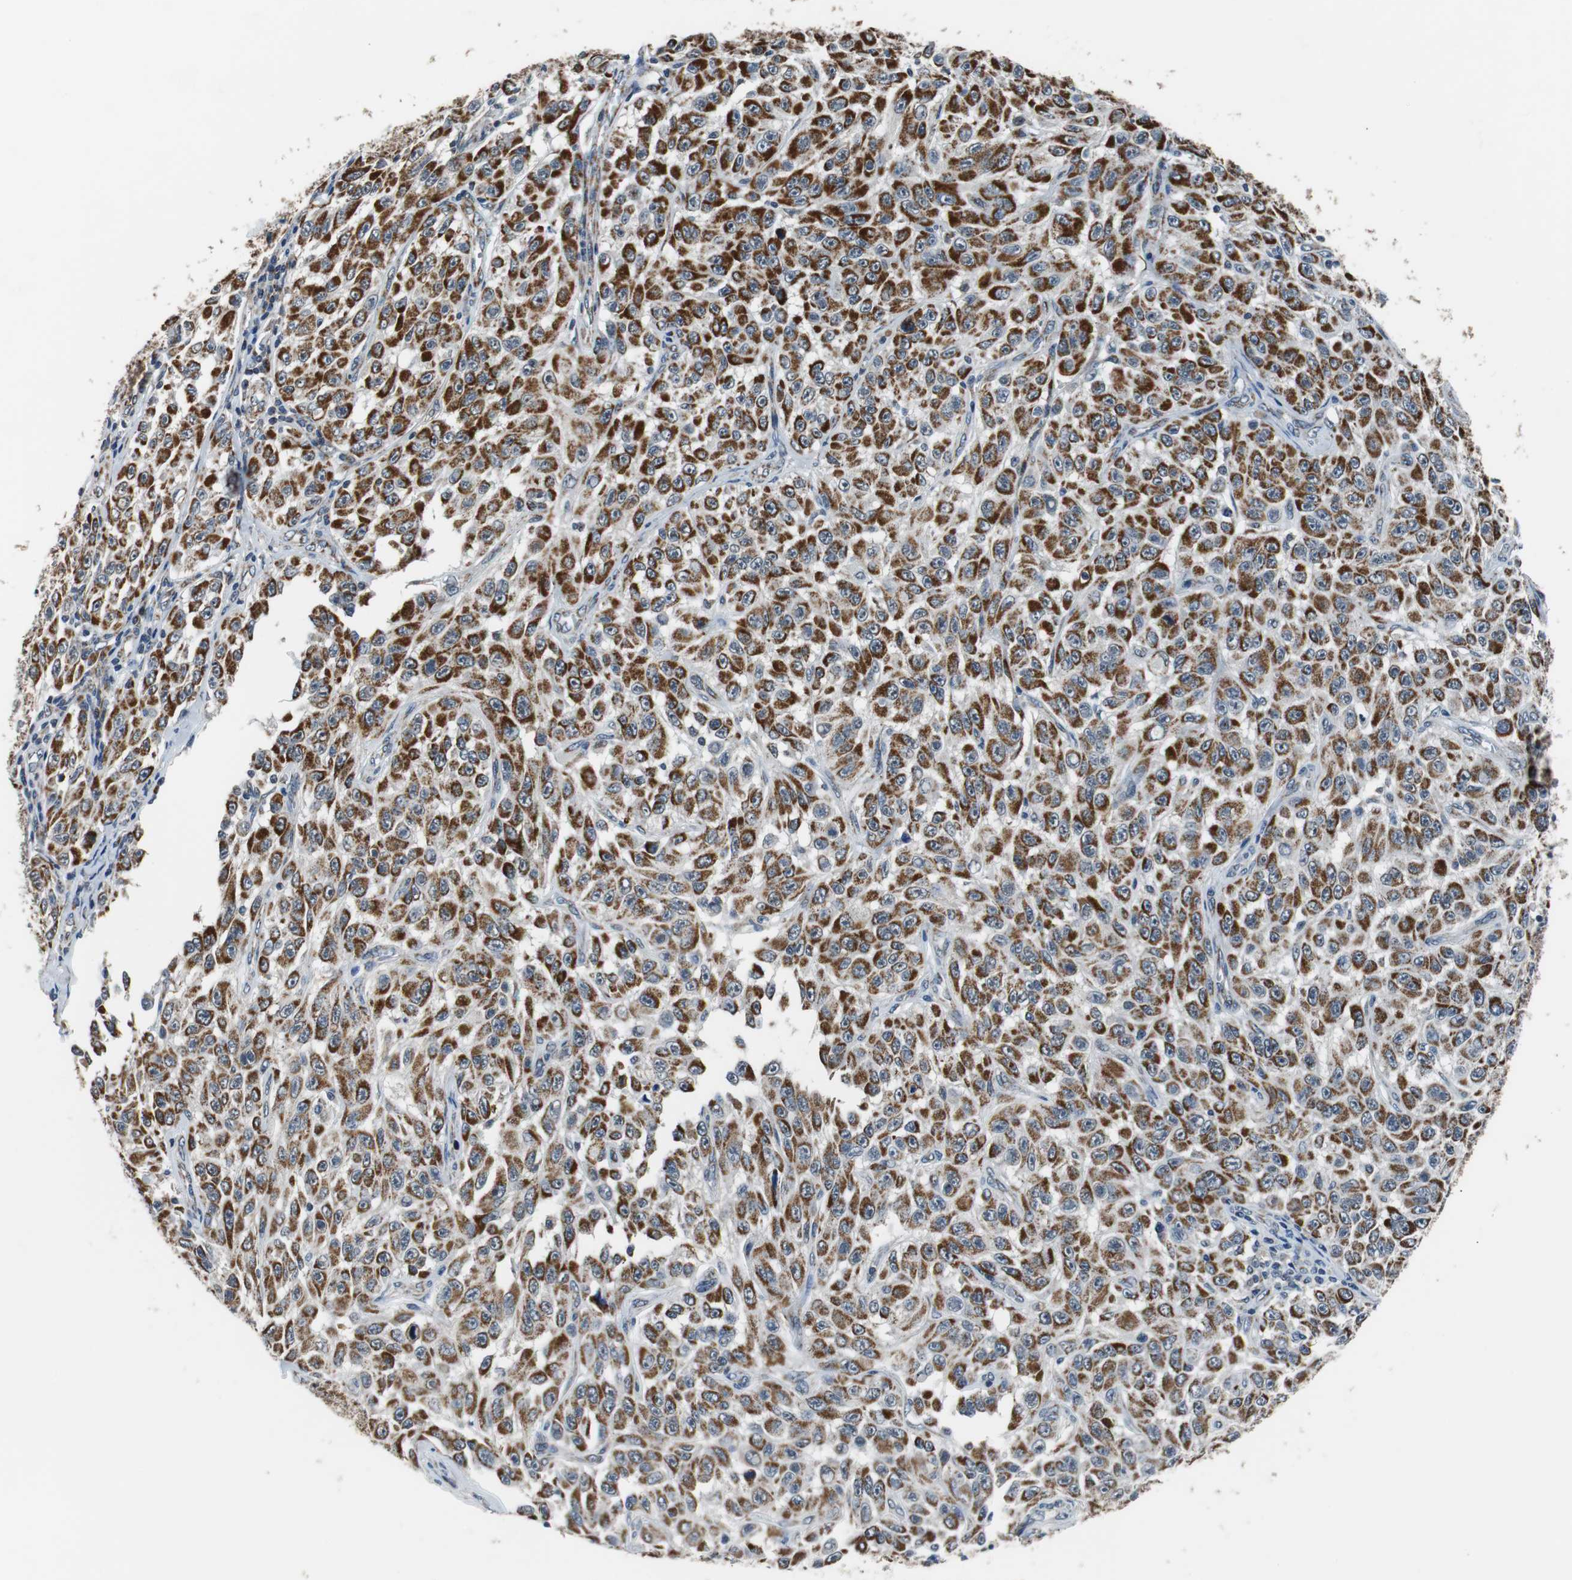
{"staining": {"intensity": "strong", "quantity": ">75%", "location": "cytoplasmic/membranous"}, "tissue": "melanoma", "cell_type": "Tumor cells", "image_type": "cancer", "snomed": [{"axis": "morphology", "description": "Malignant melanoma, NOS"}, {"axis": "topography", "description": "Skin"}], "caption": "Immunohistochemical staining of malignant melanoma exhibits strong cytoplasmic/membranous protein staining in about >75% of tumor cells. (DAB = brown stain, brightfield microscopy at high magnification).", "gene": "PITRM1", "patient": {"sex": "male", "age": 30}}